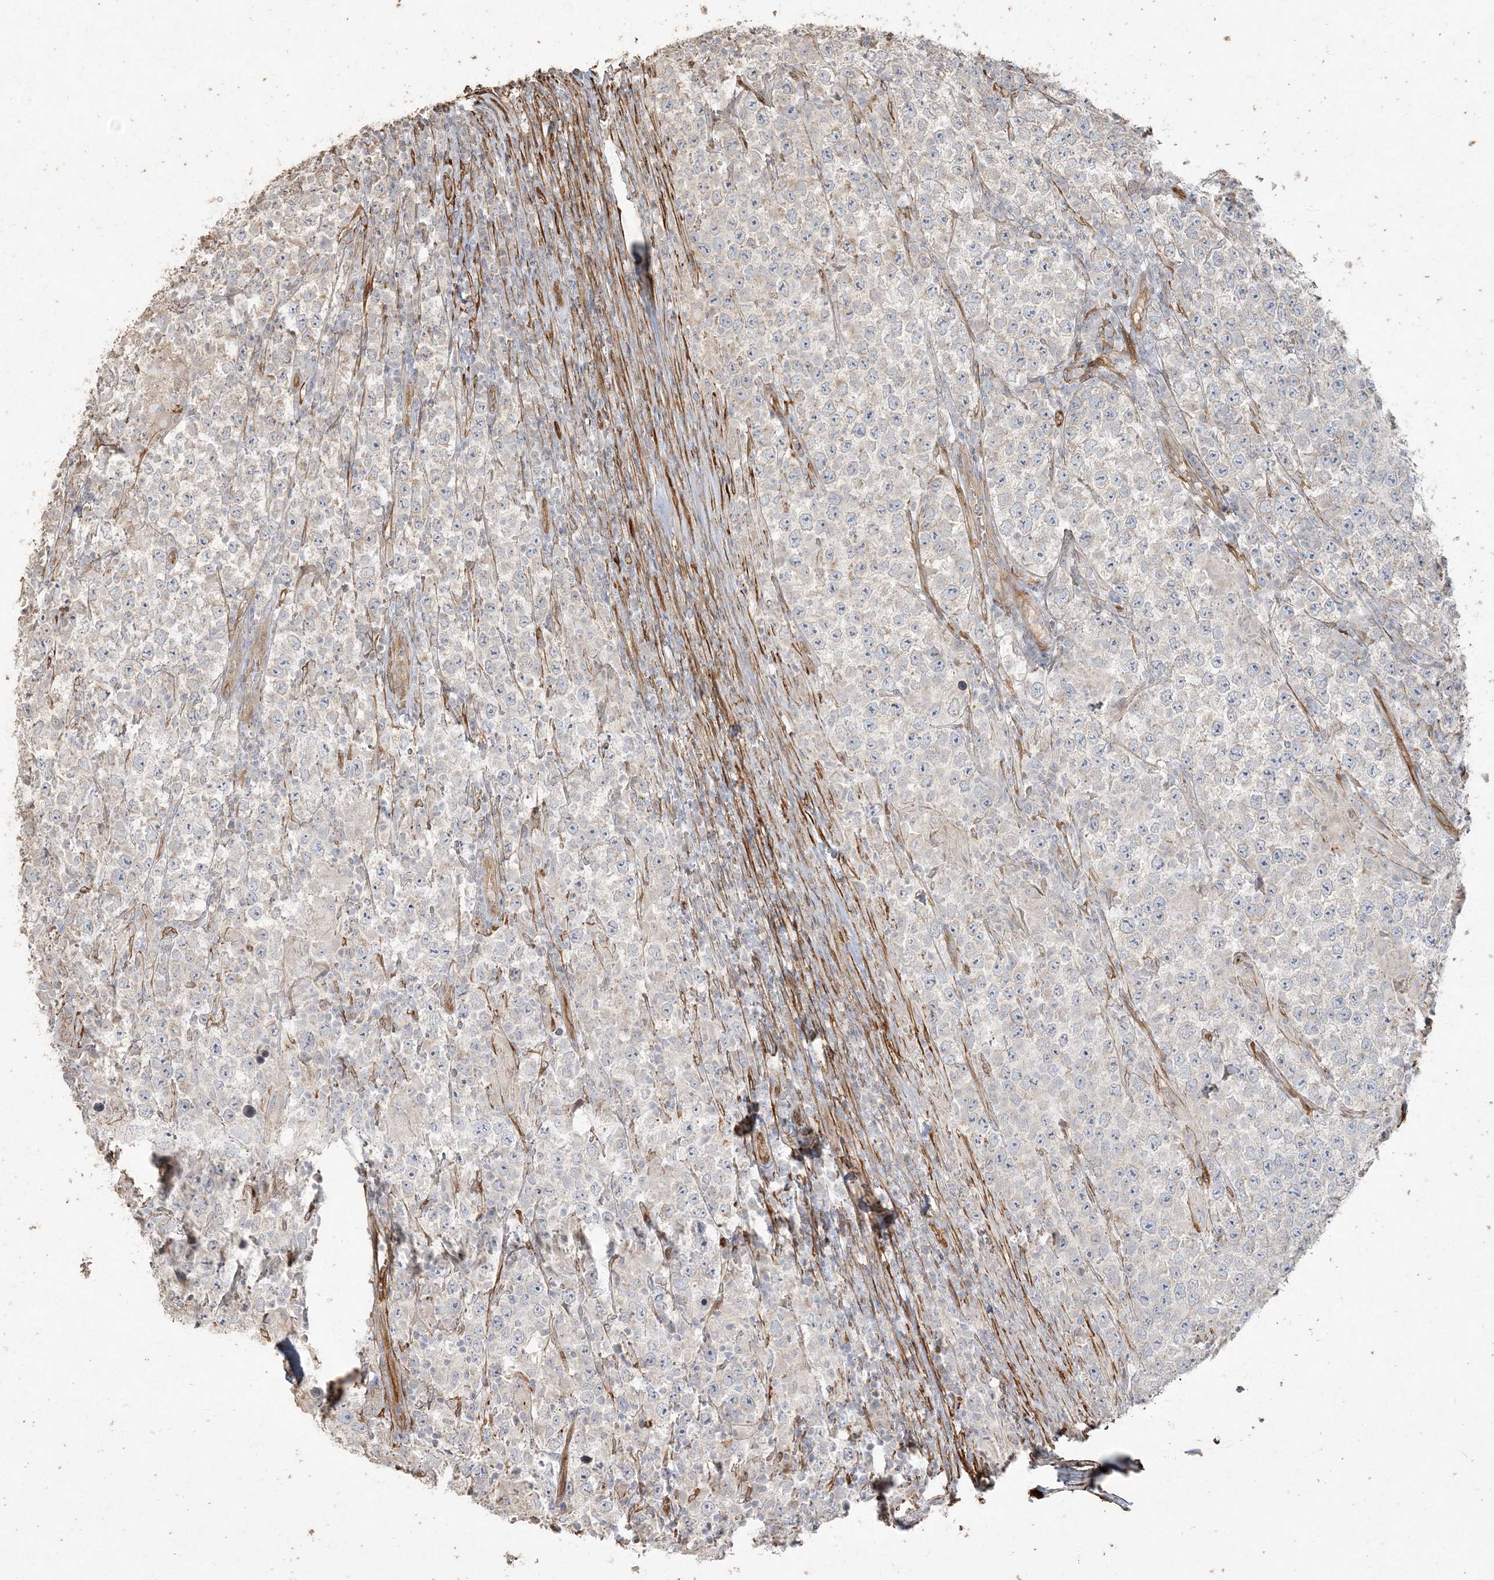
{"staining": {"intensity": "negative", "quantity": "none", "location": "none"}, "tissue": "testis cancer", "cell_type": "Tumor cells", "image_type": "cancer", "snomed": [{"axis": "morphology", "description": "Normal tissue, NOS"}, {"axis": "morphology", "description": "Urothelial carcinoma, High grade"}, {"axis": "morphology", "description": "Seminoma, NOS"}, {"axis": "morphology", "description": "Carcinoma, Embryonal, NOS"}, {"axis": "topography", "description": "Urinary bladder"}, {"axis": "topography", "description": "Testis"}], "caption": "Protein analysis of testis embryonal carcinoma shows no significant expression in tumor cells.", "gene": "RNF145", "patient": {"sex": "male", "age": 41}}